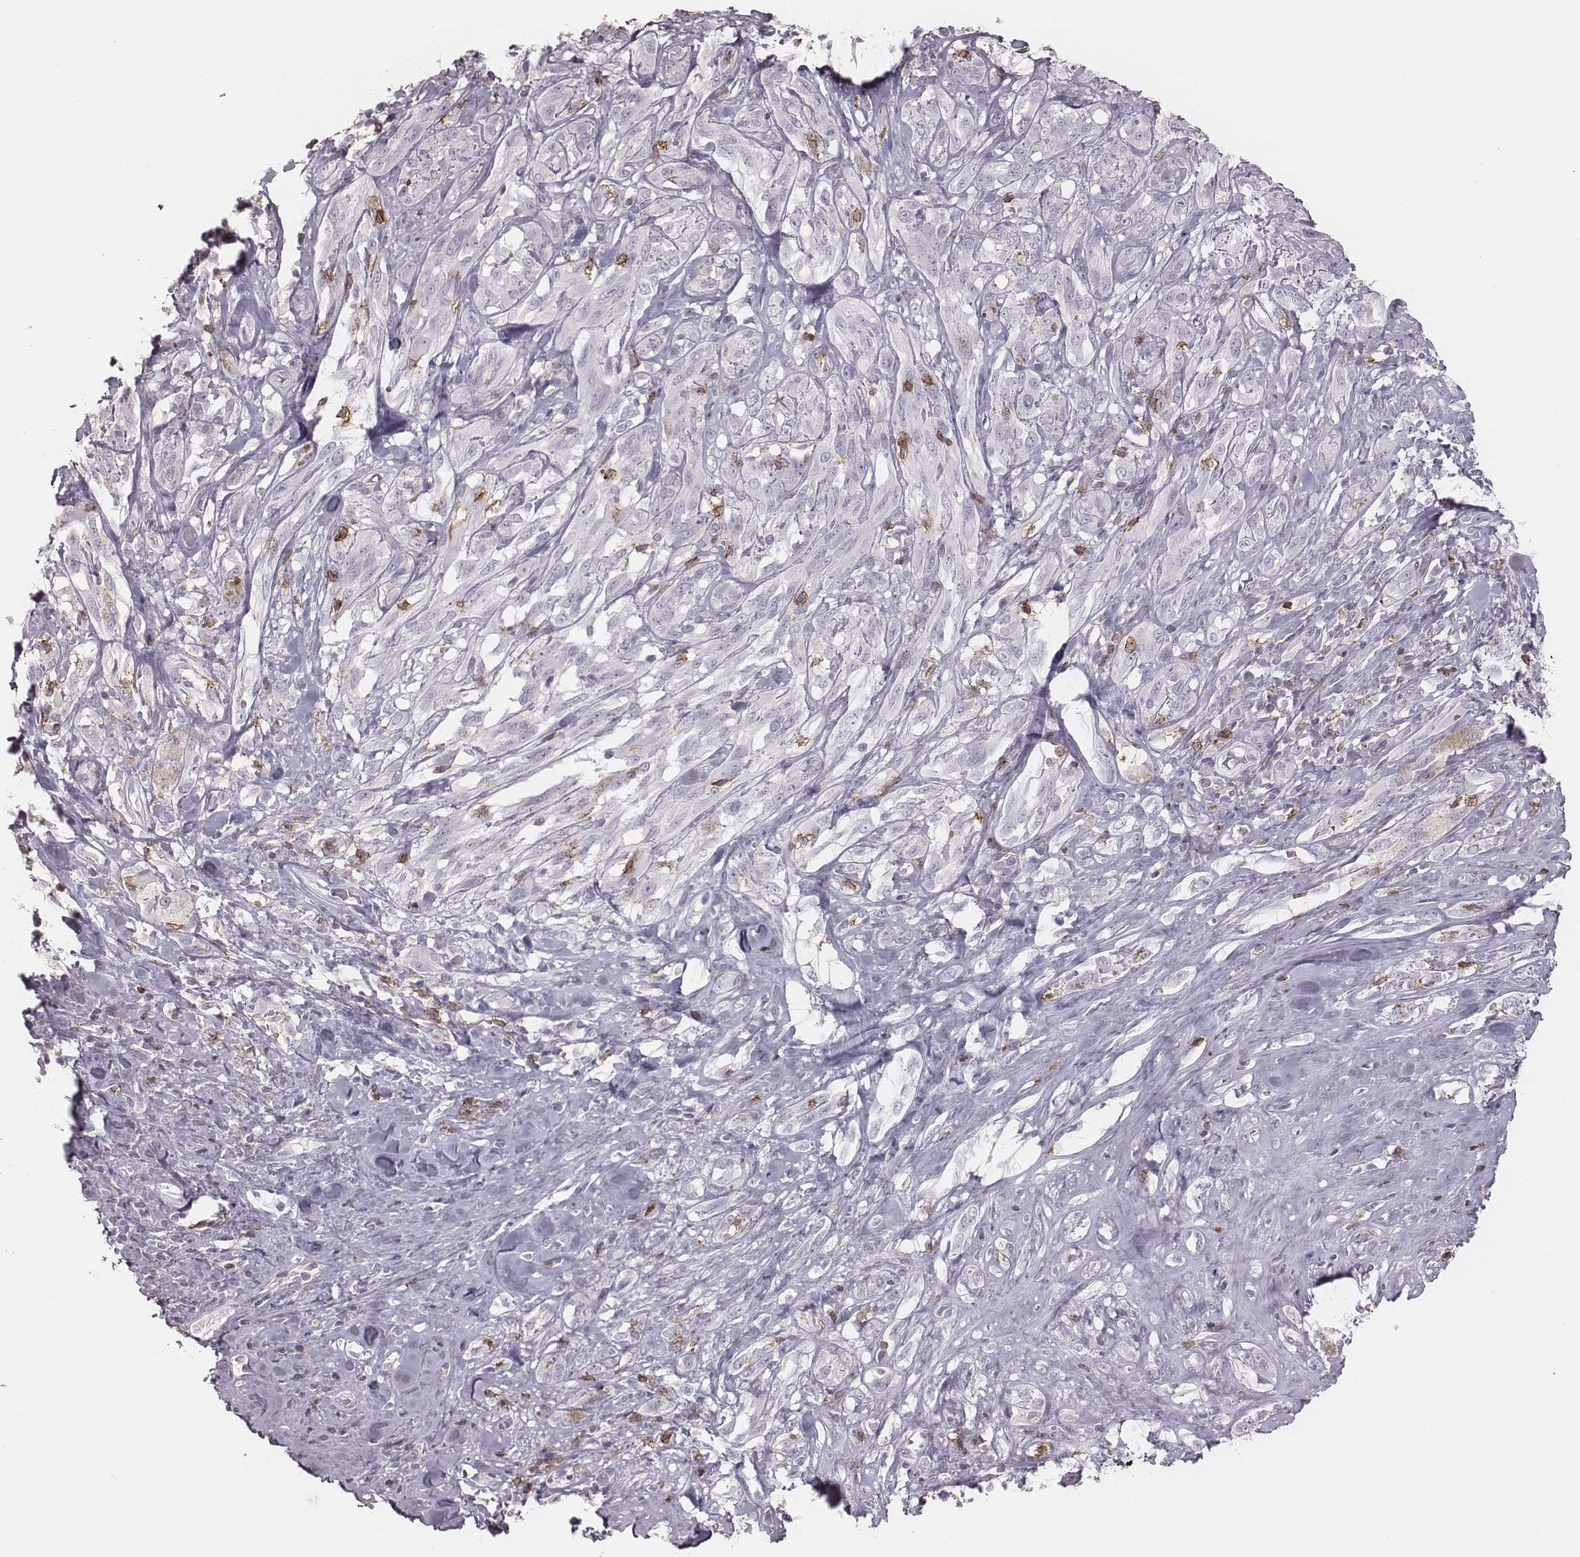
{"staining": {"intensity": "negative", "quantity": "none", "location": "none"}, "tissue": "melanoma", "cell_type": "Tumor cells", "image_type": "cancer", "snomed": [{"axis": "morphology", "description": "Malignant melanoma, NOS"}, {"axis": "topography", "description": "Skin"}], "caption": "A high-resolution histopathology image shows immunohistochemistry staining of melanoma, which shows no significant positivity in tumor cells.", "gene": "PDCD1", "patient": {"sex": "female", "age": 91}}